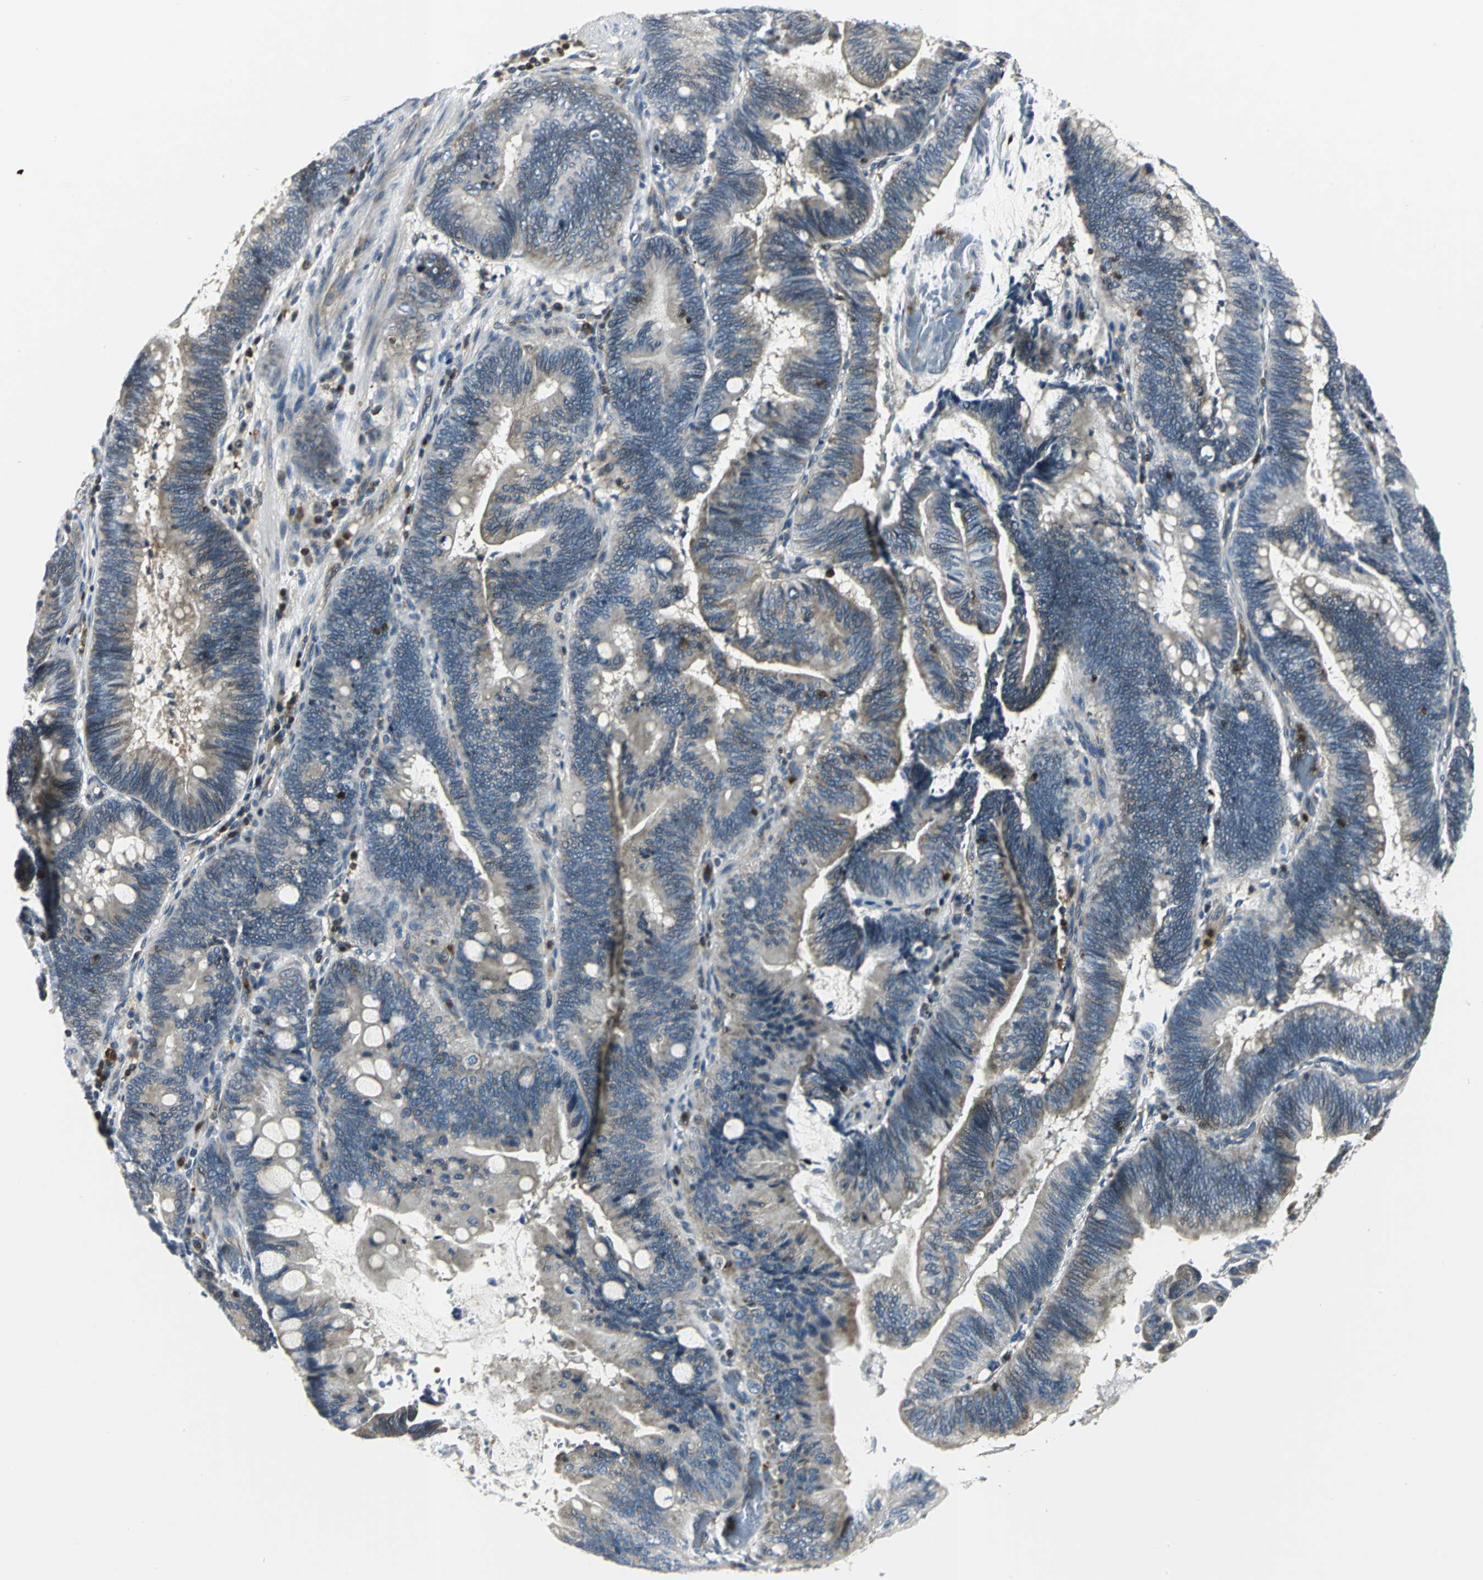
{"staining": {"intensity": "weak", "quantity": "25%-75%", "location": "cytoplasmic/membranous"}, "tissue": "pancreatic cancer", "cell_type": "Tumor cells", "image_type": "cancer", "snomed": [{"axis": "morphology", "description": "Adenocarcinoma, NOS"}, {"axis": "topography", "description": "Pancreas"}], "caption": "Immunohistochemistry (IHC) staining of pancreatic cancer, which displays low levels of weak cytoplasmic/membranous positivity in about 25%-75% of tumor cells indicating weak cytoplasmic/membranous protein positivity. The staining was performed using DAB (brown) for protein detection and nuclei were counterstained in hematoxylin (blue).", "gene": "USP40", "patient": {"sex": "male", "age": 82}}